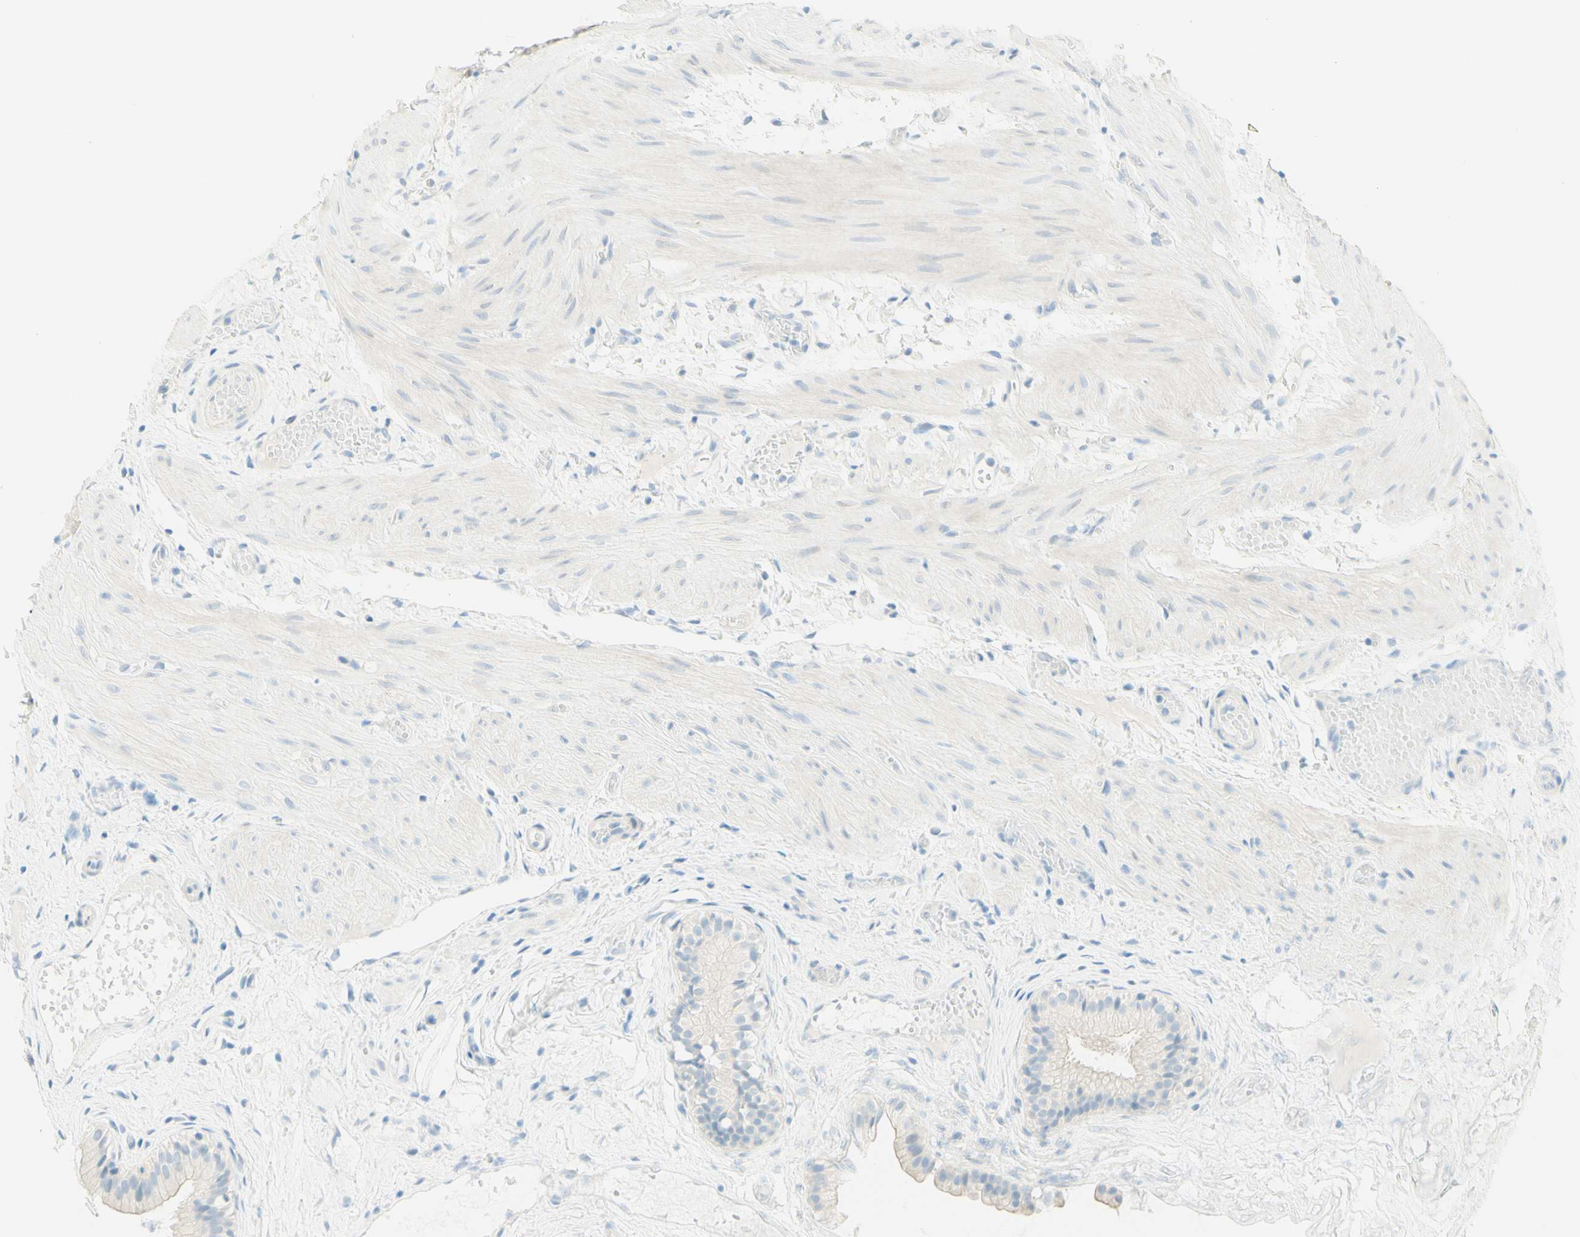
{"staining": {"intensity": "weak", "quantity": ">75%", "location": "cytoplasmic/membranous"}, "tissue": "gallbladder", "cell_type": "Glandular cells", "image_type": "normal", "snomed": [{"axis": "morphology", "description": "Normal tissue, NOS"}, {"axis": "topography", "description": "Gallbladder"}], "caption": "Brown immunohistochemical staining in benign gallbladder exhibits weak cytoplasmic/membranous expression in about >75% of glandular cells. The protein of interest is shown in brown color, while the nuclei are stained blue.", "gene": "TMEM132D", "patient": {"sex": "female", "age": 26}}